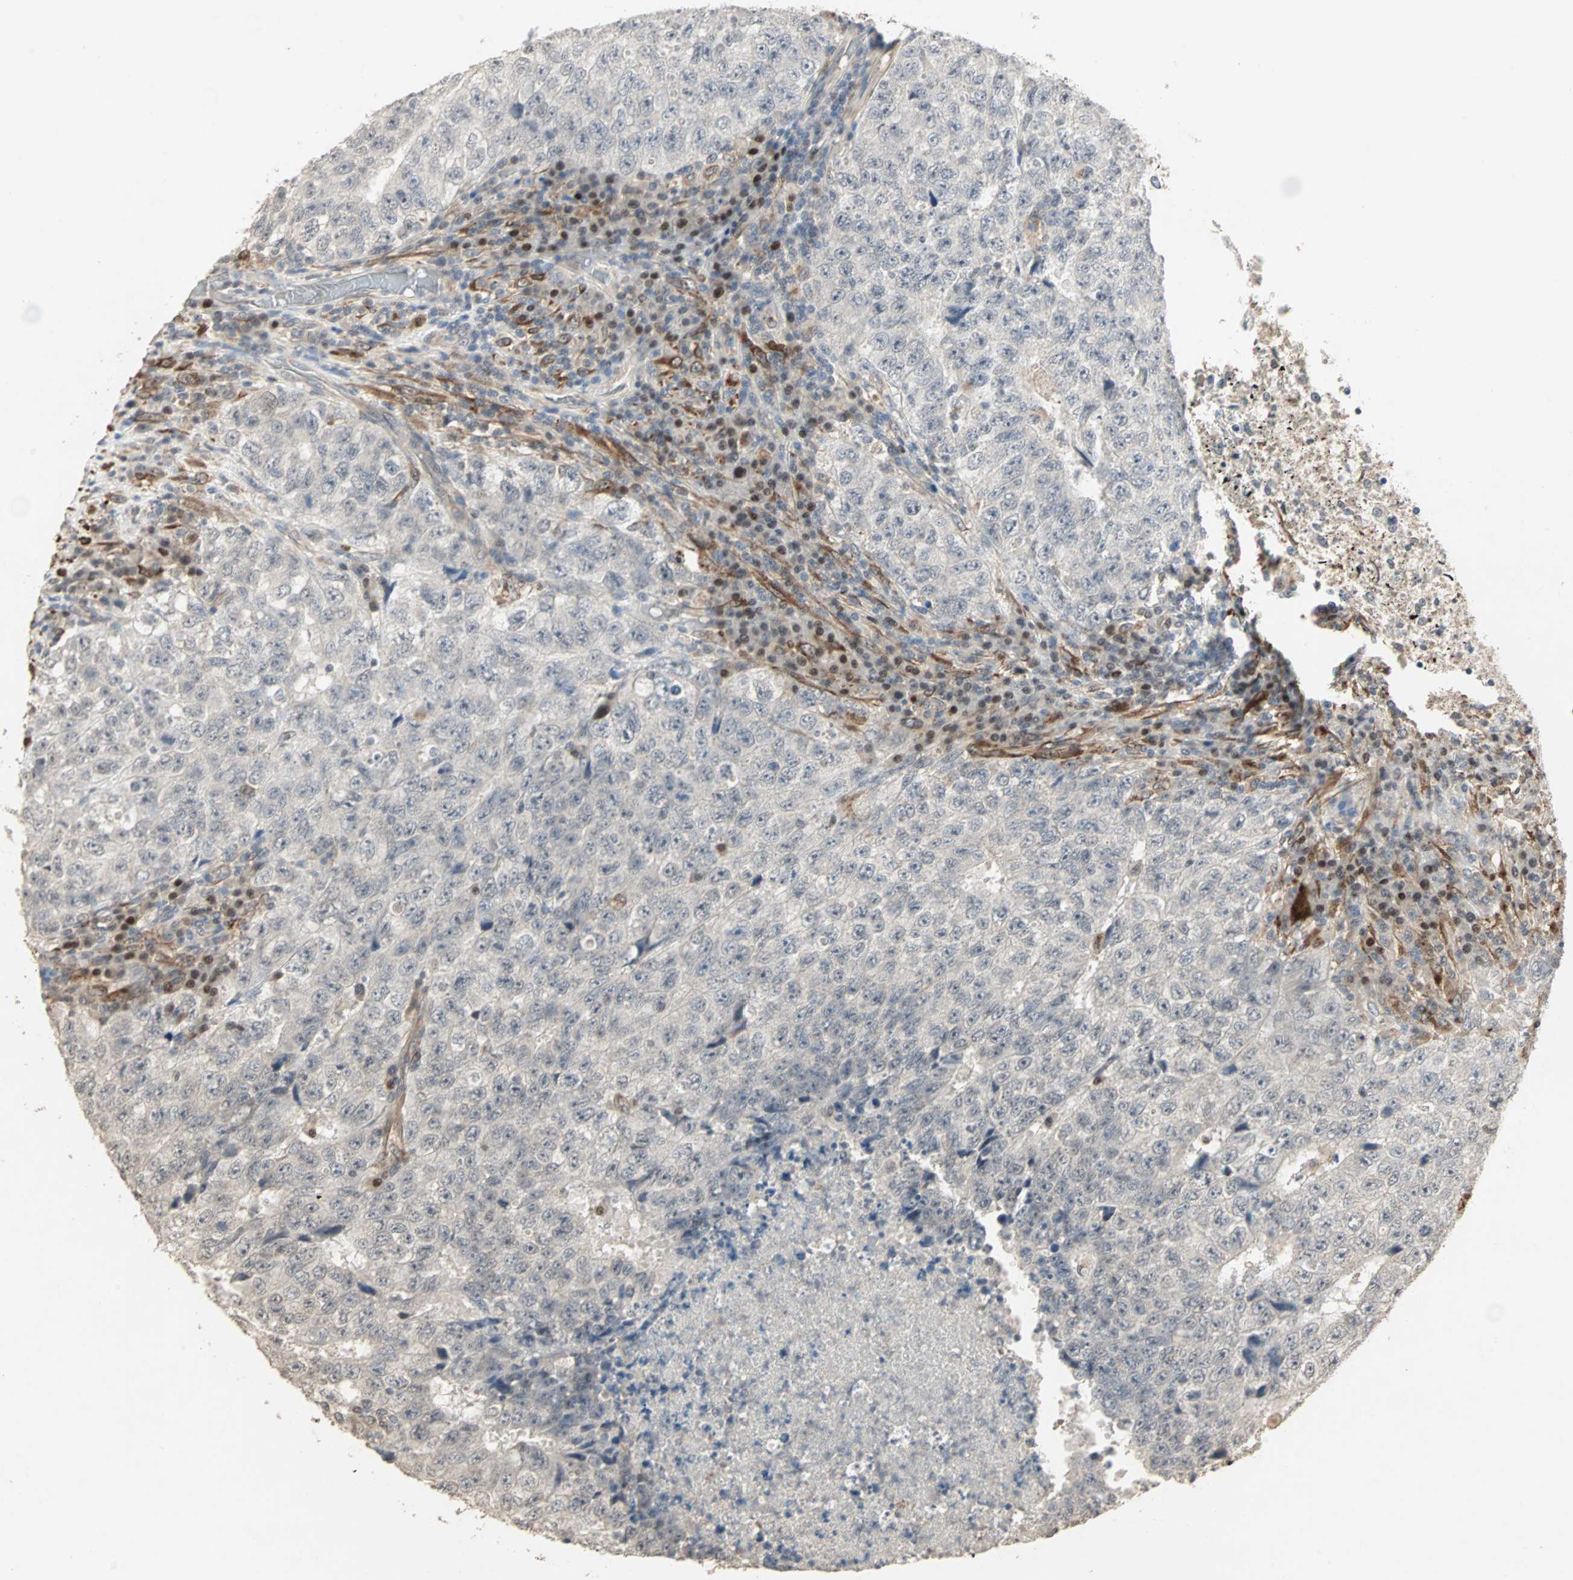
{"staining": {"intensity": "negative", "quantity": "none", "location": "none"}, "tissue": "testis cancer", "cell_type": "Tumor cells", "image_type": "cancer", "snomed": [{"axis": "morphology", "description": "Necrosis, NOS"}, {"axis": "morphology", "description": "Carcinoma, Embryonal, NOS"}, {"axis": "topography", "description": "Testis"}], "caption": "Immunohistochemistry of human testis embryonal carcinoma demonstrates no positivity in tumor cells.", "gene": "TRPV4", "patient": {"sex": "male", "age": 19}}